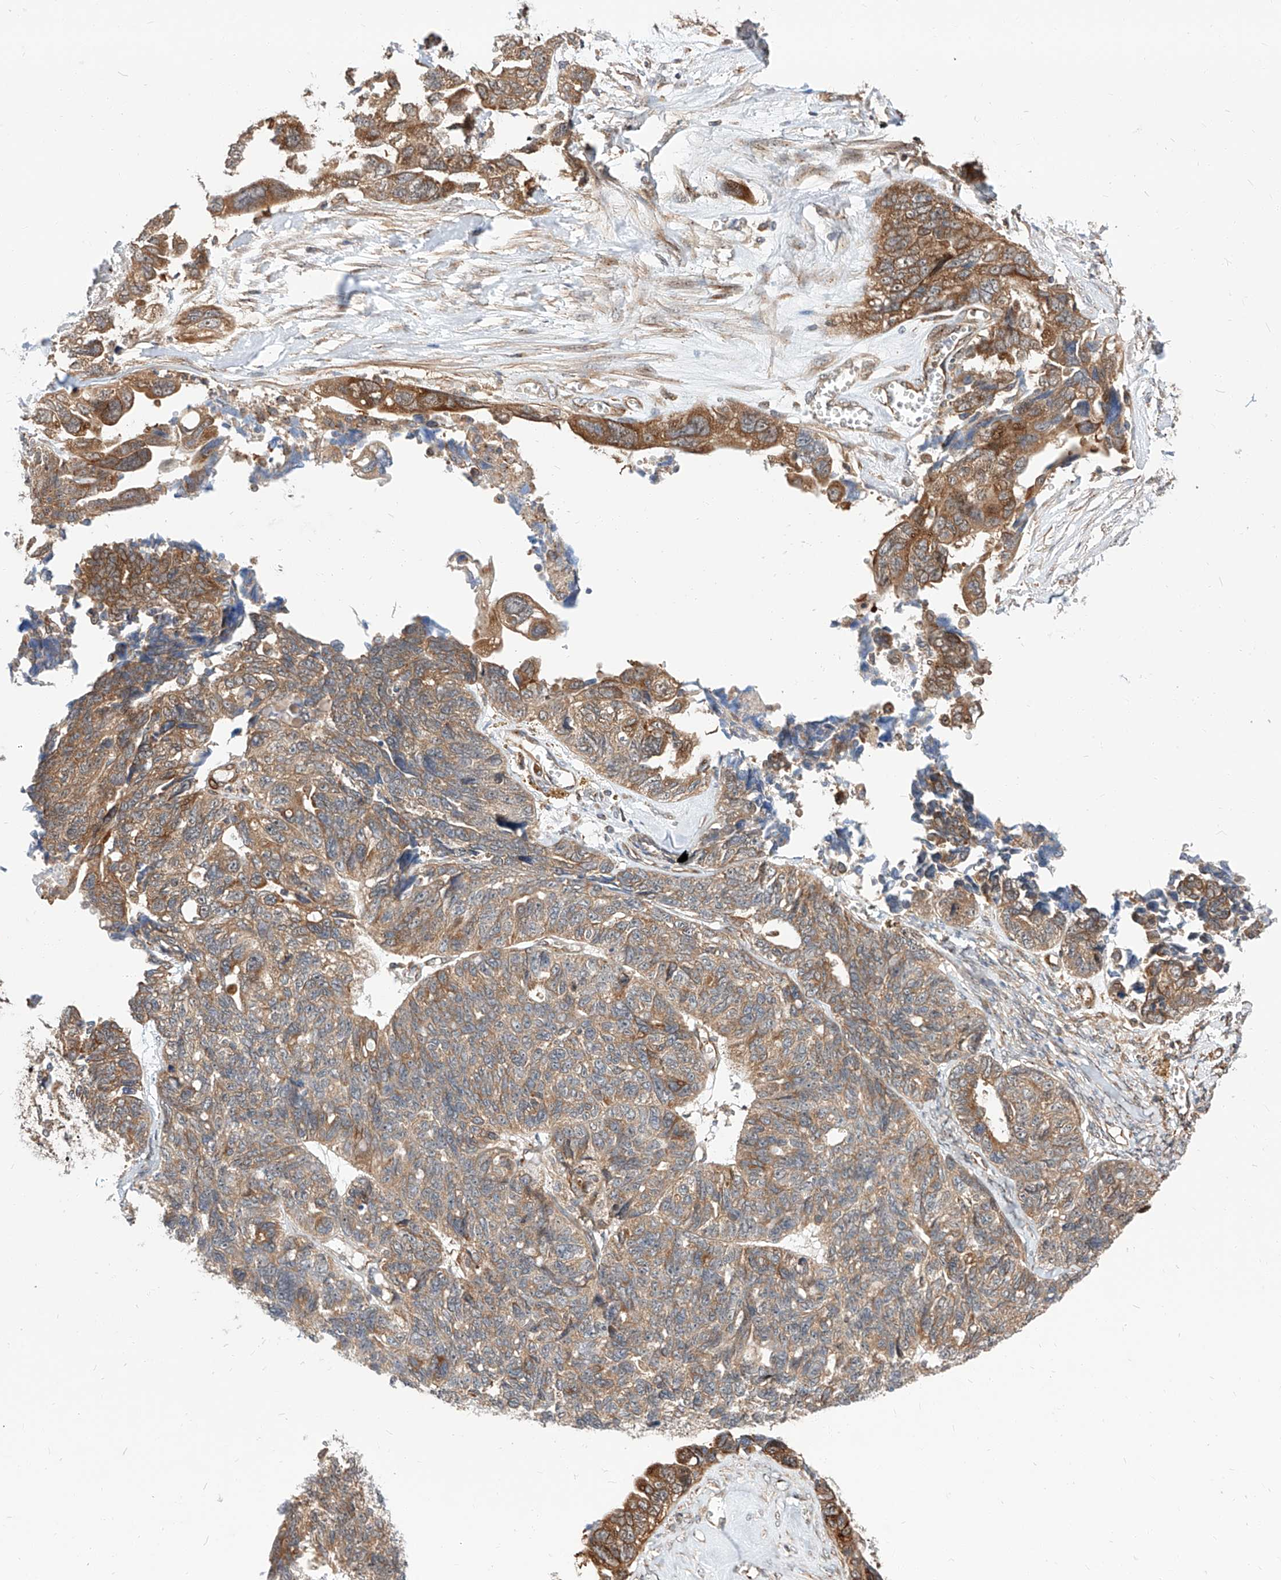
{"staining": {"intensity": "moderate", "quantity": ">75%", "location": "cytoplasmic/membranous"}, "tissue": "ovarian cancer", "cell_type": "Tumor cells", "image_type": "cancer", "snomed": [{"axis": "morphology", "description": "Cystadenocarcinoma, serous, NOS"}, {"axis": "topography", "description": "Ovary"}], "caption": "Ovarian serous cystadenocarcinoma was stained to show a protein in brown. There is medium levels of moderate cytoplasmic/membranous staining in approximately >75% of tumor cells.", "gene": "ISCA2", "patient": {"sex": "female", "age": 79}}